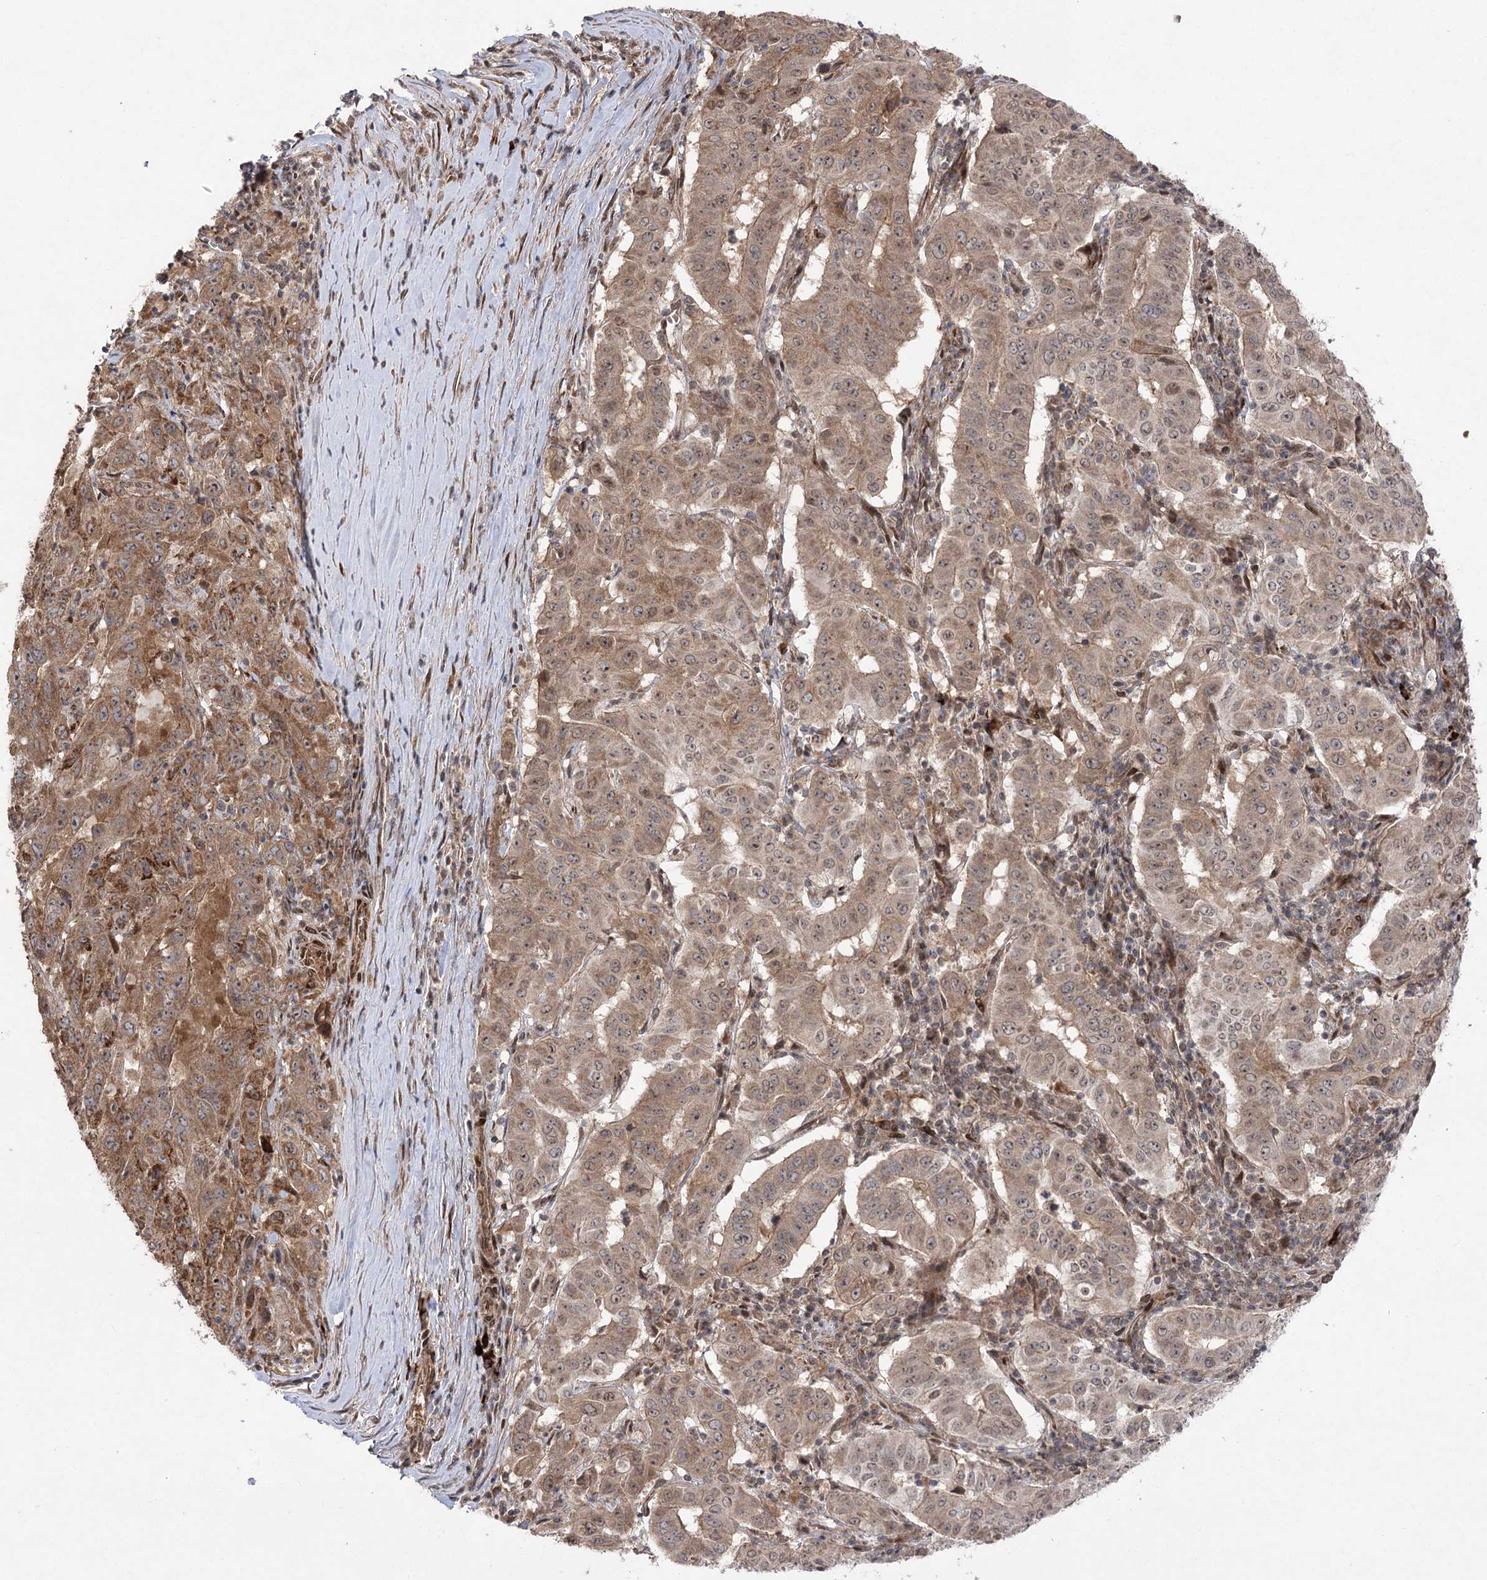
{"staining": {"intensity": "moderate", "quantity": ">75%", "location": "cytoplasmic/membranous"}, "tissue": "pancreatic cancer", "cell_type": "Tumor cells", "image_type": "cancer", "snomed": [{"axis": "morphology", "description": "Adenocarcinoma, NOS"}, {"axis": "topography", "description": "Pancreas"}], "caption": "A brown stain highlights moderate cytoplasmic/membranous positivity of a protein in human pancreatic cancer tumor cells.", "gene": "TENM2", "patient": {"sex": "male", "age": 63}}